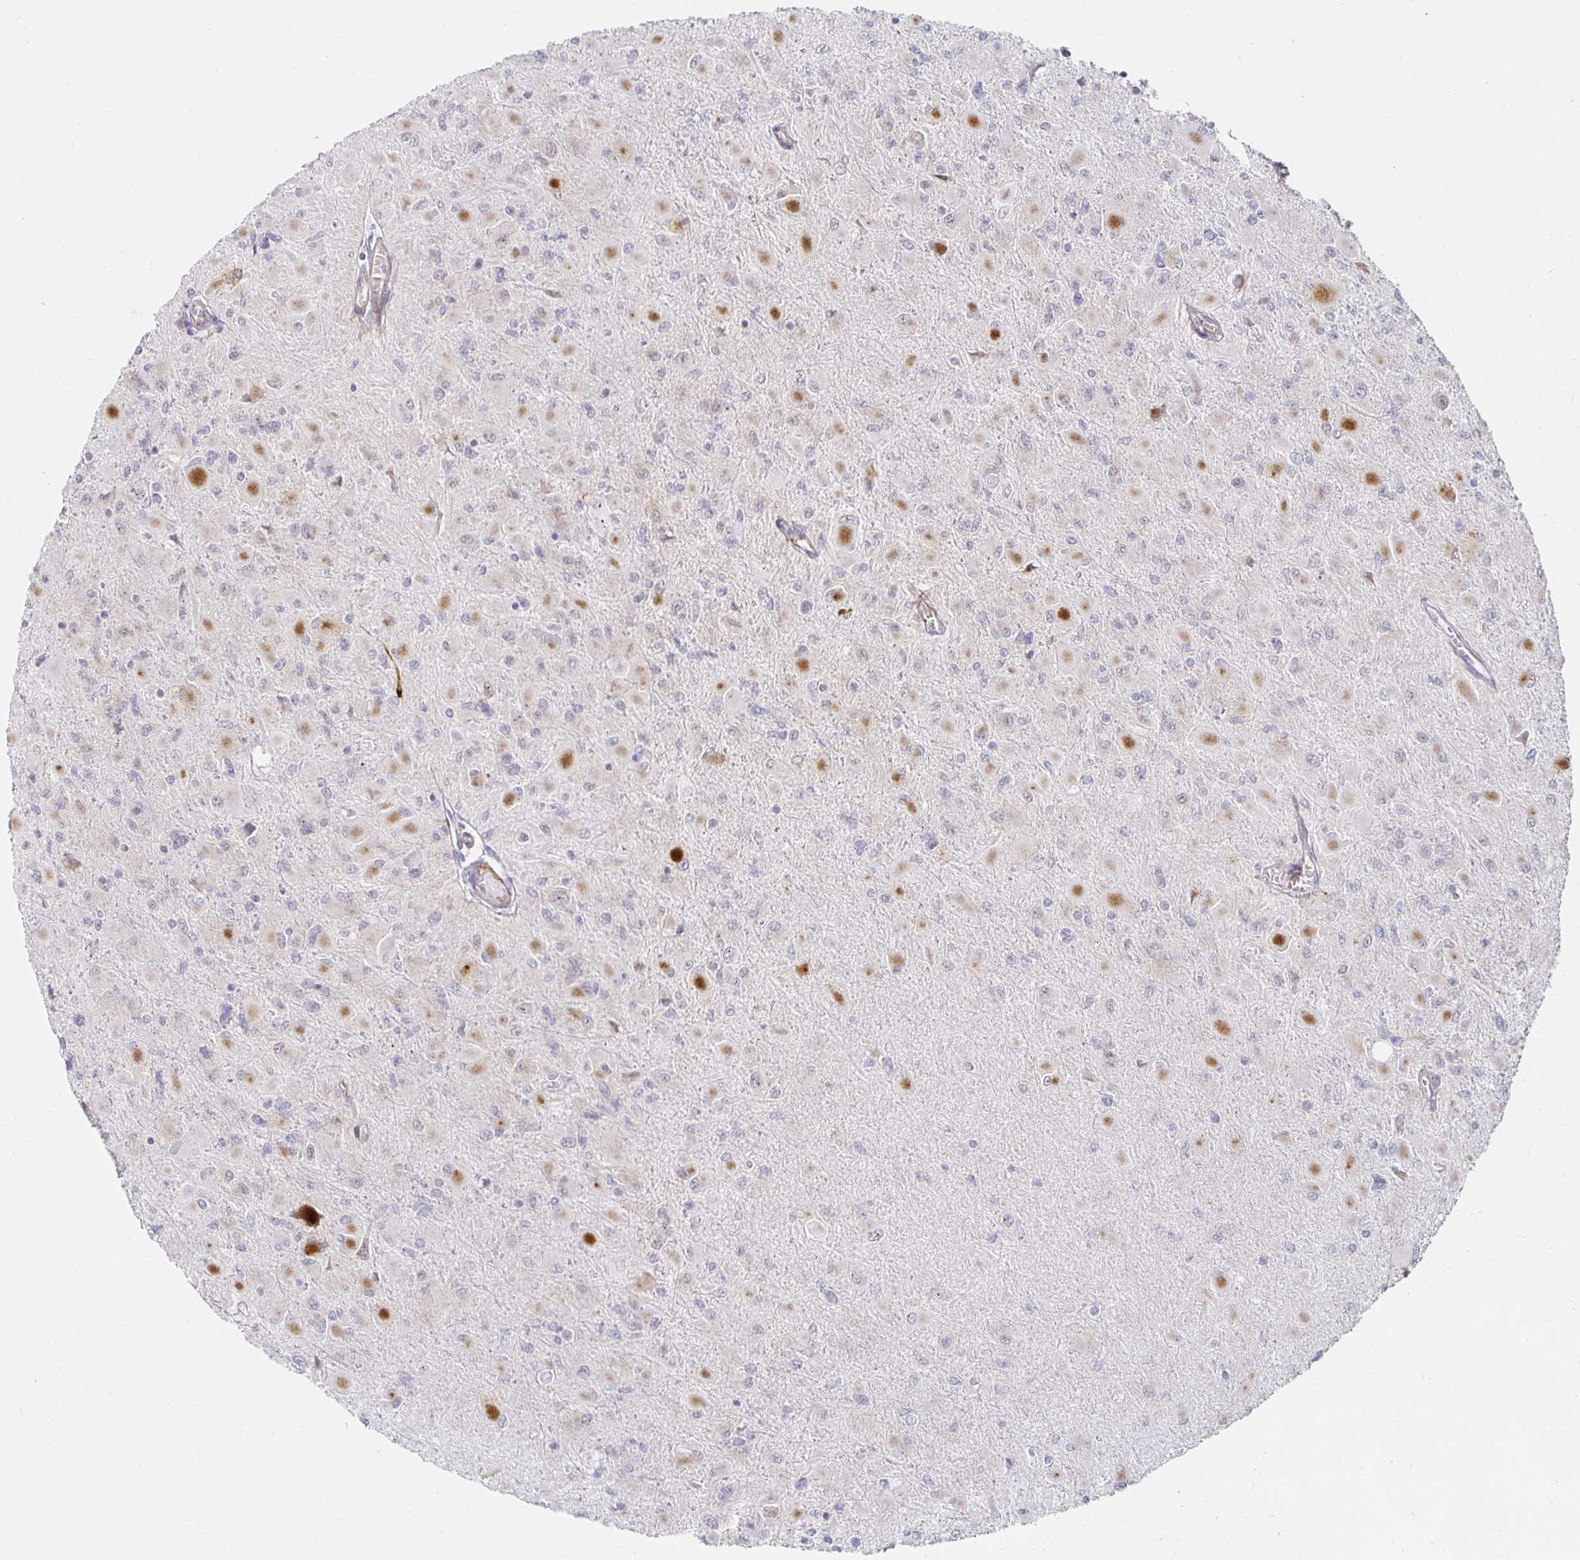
{"staining": {"intensity": "strong", "quantity": "<25%", "location": "cytoplasmic/membranous"}, "tissue": "glioma", "cell_type": "Tumor cells", "image_type": "cancer", "snomed": [{"axis": "morphology", "description": "Glioma, malignant, High grade"}, {"axis": "topography", "description": "Cerebral cortex"}], "caption": "Tumor cells reveal medium levels of strong cytoplasmic/membranous positivity in approximately <25% of cells in human glioma.", "gene": "S100G", "patient": {"sex": "female", "age": 36}}